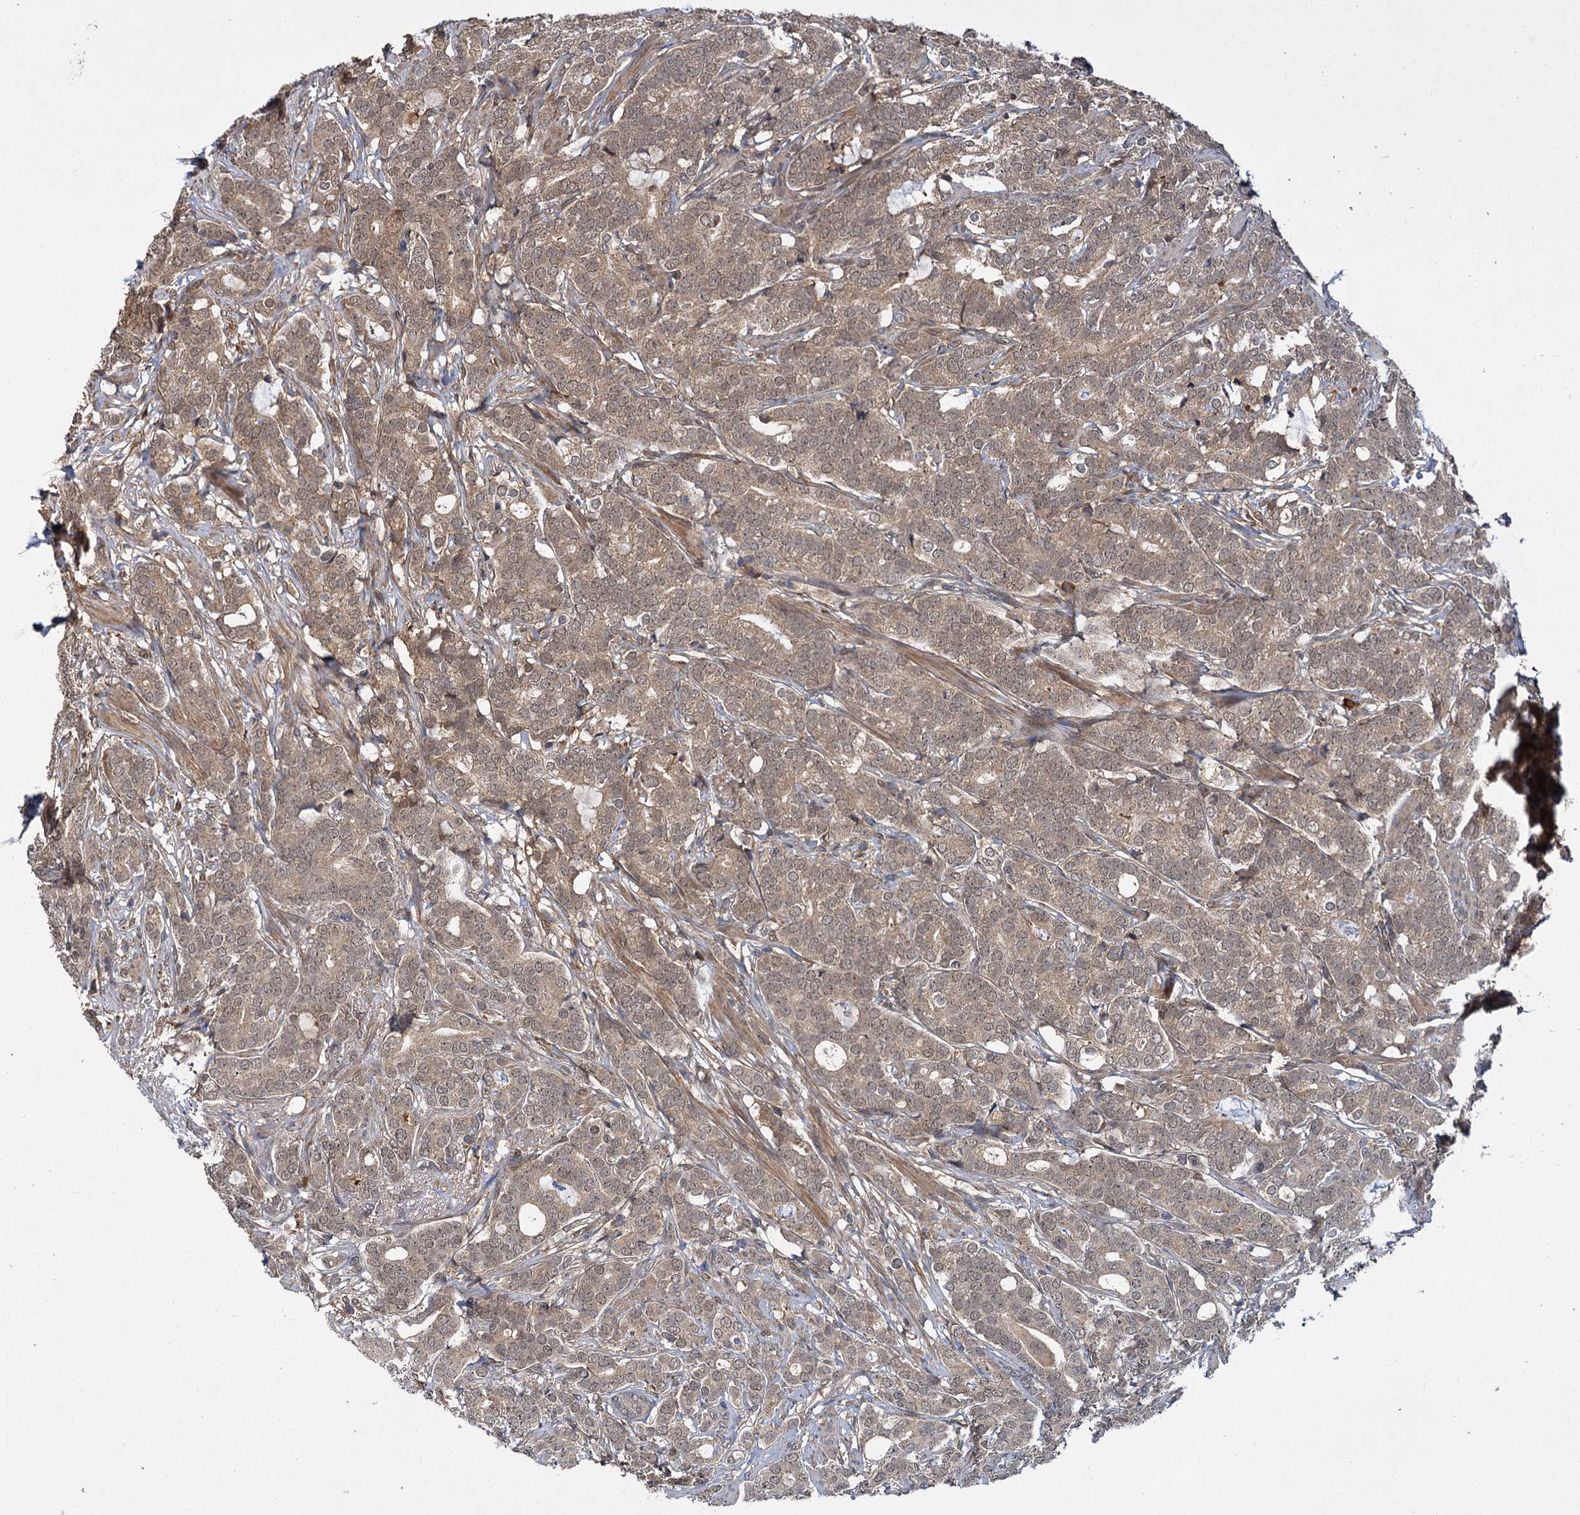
{"staining": {"intensity": "weak", "quantity": ">75%", "location": "cytoplasmic/membranous"}, "tissue": "prostate cancer", "cell_type": "Tumor cells", "image_type": "cancer", "snomed": [{"axis": "morphology", "description": "Adenocarcinoma, Low grade"}, {"axis": "topography", "description": "Prostate"}], "caption": "This is a micrograph of immunohistochemistry staining of prostate cancer, which shows weak positivity in the cytoplasmic/membranous of tumor cells.", "gene": "MBD6", "patient": {"sex": "male", "age": 71}}